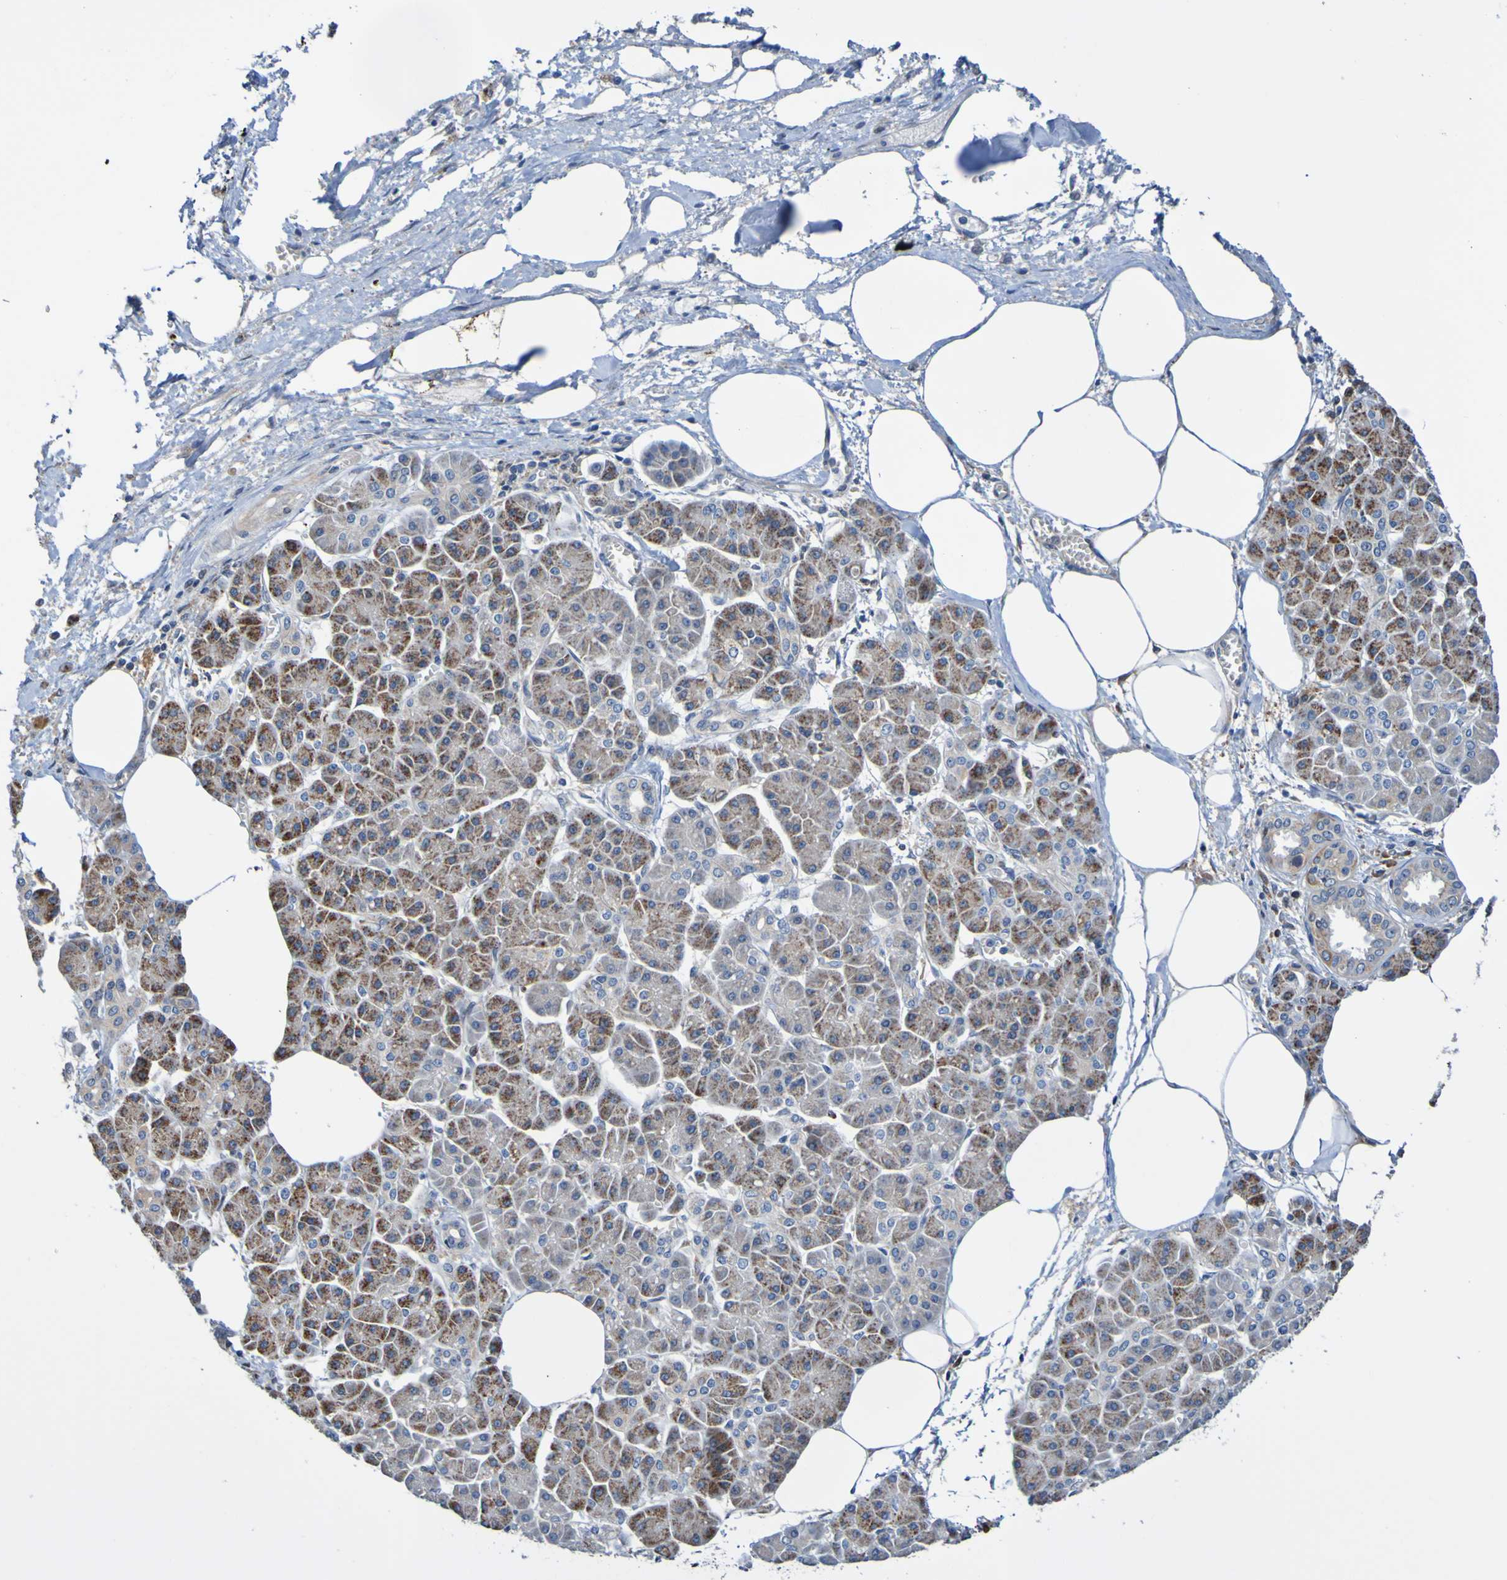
{"staining": {"intensity": "moderate", "quantity": ">75%", "location": "cytoplasmic/membranous"}, "tissue": "pancreatic cancer", "cell_type": "Tumor cells", "image_type": "cancer", "snomed": [{"axis": "morphology", "description": "Adenocarcinoma, NOS"}, {"axis": "topography", "description": "Pancreas"}], "caption": "This photomicrograph reveals IHC staining of human pancreatic cancer (adenocarcinoma), with medium moderate cytoplasmic/membranous positivity in about >75% of tumor cells.", "gene": "METAP2", "patient": {"sex": "female", "age": 70}}